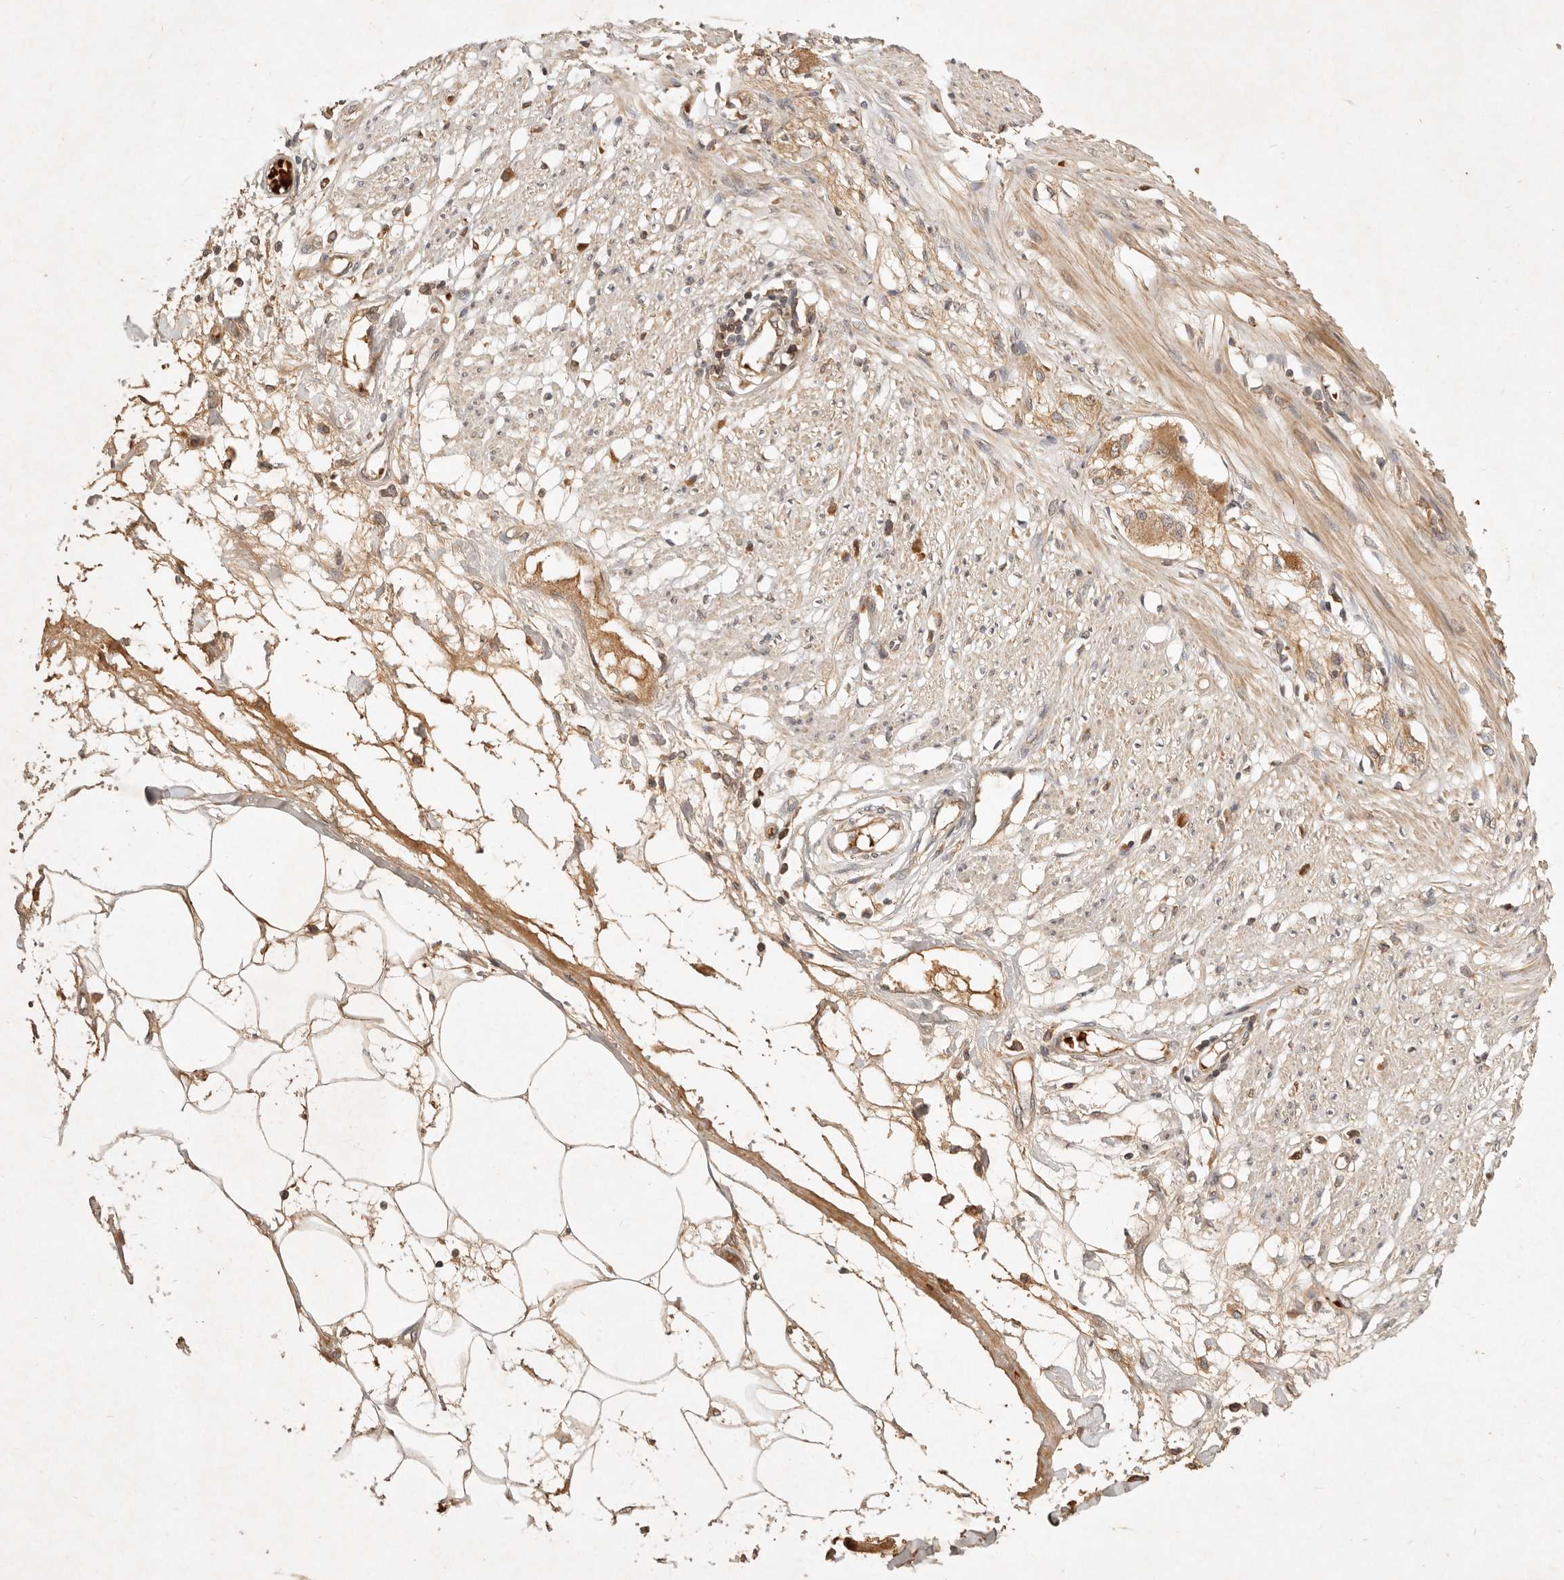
{"staining": {"intensity": "moderate", "quantity": ">75%", "location": "cytoplasmic/membranous"}, "tissue": "smooth muscle", "cell_type": "Smooth muscle cells", "image_type": "normal", "snomed": [{"axis": "morphology", "description": "Normal tissue, NOS"}, {"axis": "morphology", "description": "Adenocarcinoma, NOS"}, {"axis": "topography", "description": "Smooth muscle"}, {"axis": "topography", "description": "Colon"}], "caption": "This is a photomicrograph of immunohistochemistry staining of benign smooth muscle, which shows moderate positivity in the cytoplasmic/membranous of smooth muscle cells.", "gene": "FREM2", "patient": {"sex": "male", "age": 14}}